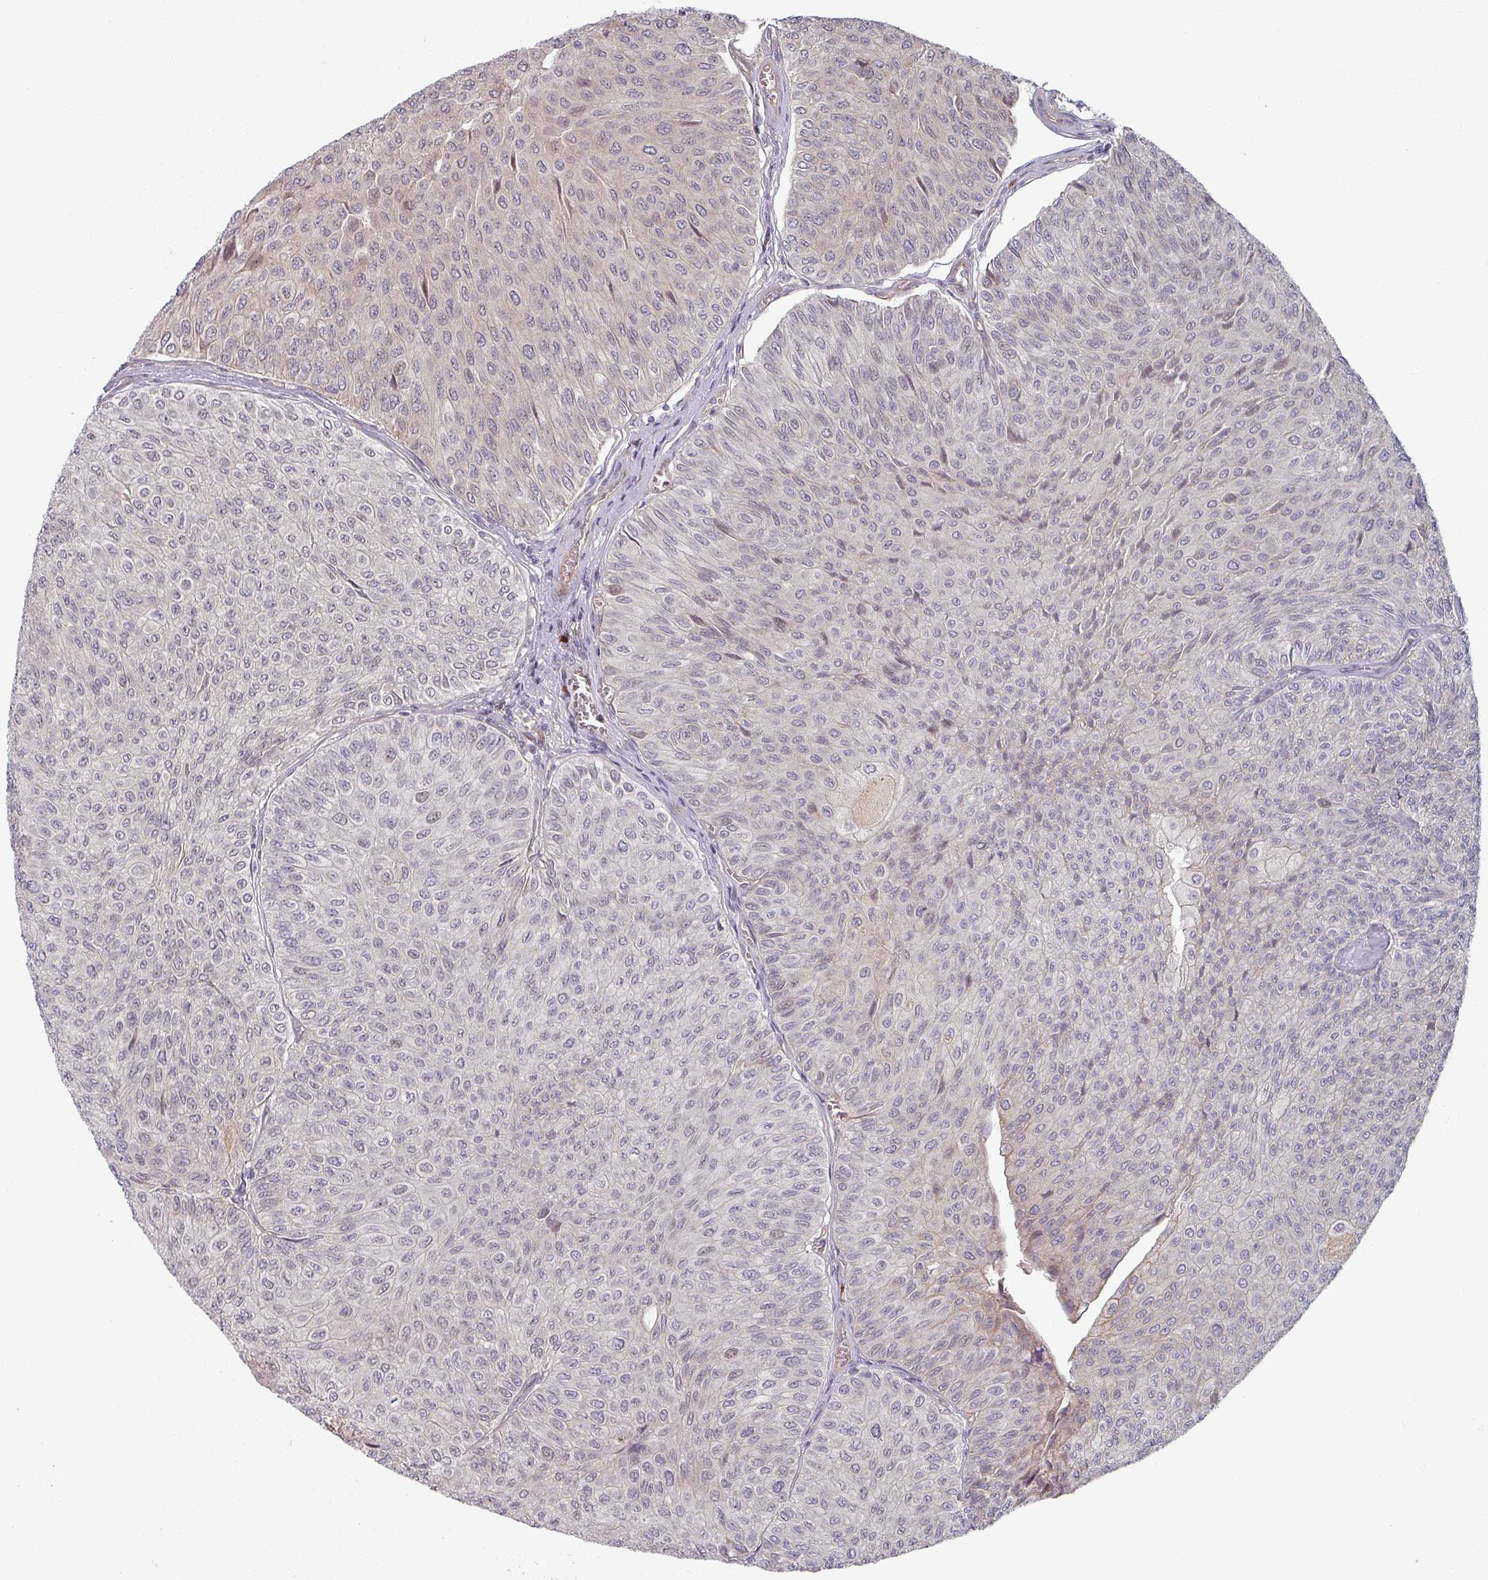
{"staining": {"intensity": "negative", "quantity": "none", "location": "none"}, "tissue": "urothelial cancer", "cell_type": "Tumor cells", "image_type": "cancer", "snomed": [{"axis": "morphology", "description": "Urothelial carcinoma, NOS"}, {"axis": "topography", "description": "Urinary bladder"}], "caption": "A photomicrograph of transitional cell carcinoma stained for a protein exhibits no brown staining in tumor cells. The staining is performed using DAB brown chromogen with nuclei counter-stained in using hematoxylin.", "gene": "PLEKHJ1", "patient": {"sex": "male", "age": 59}}